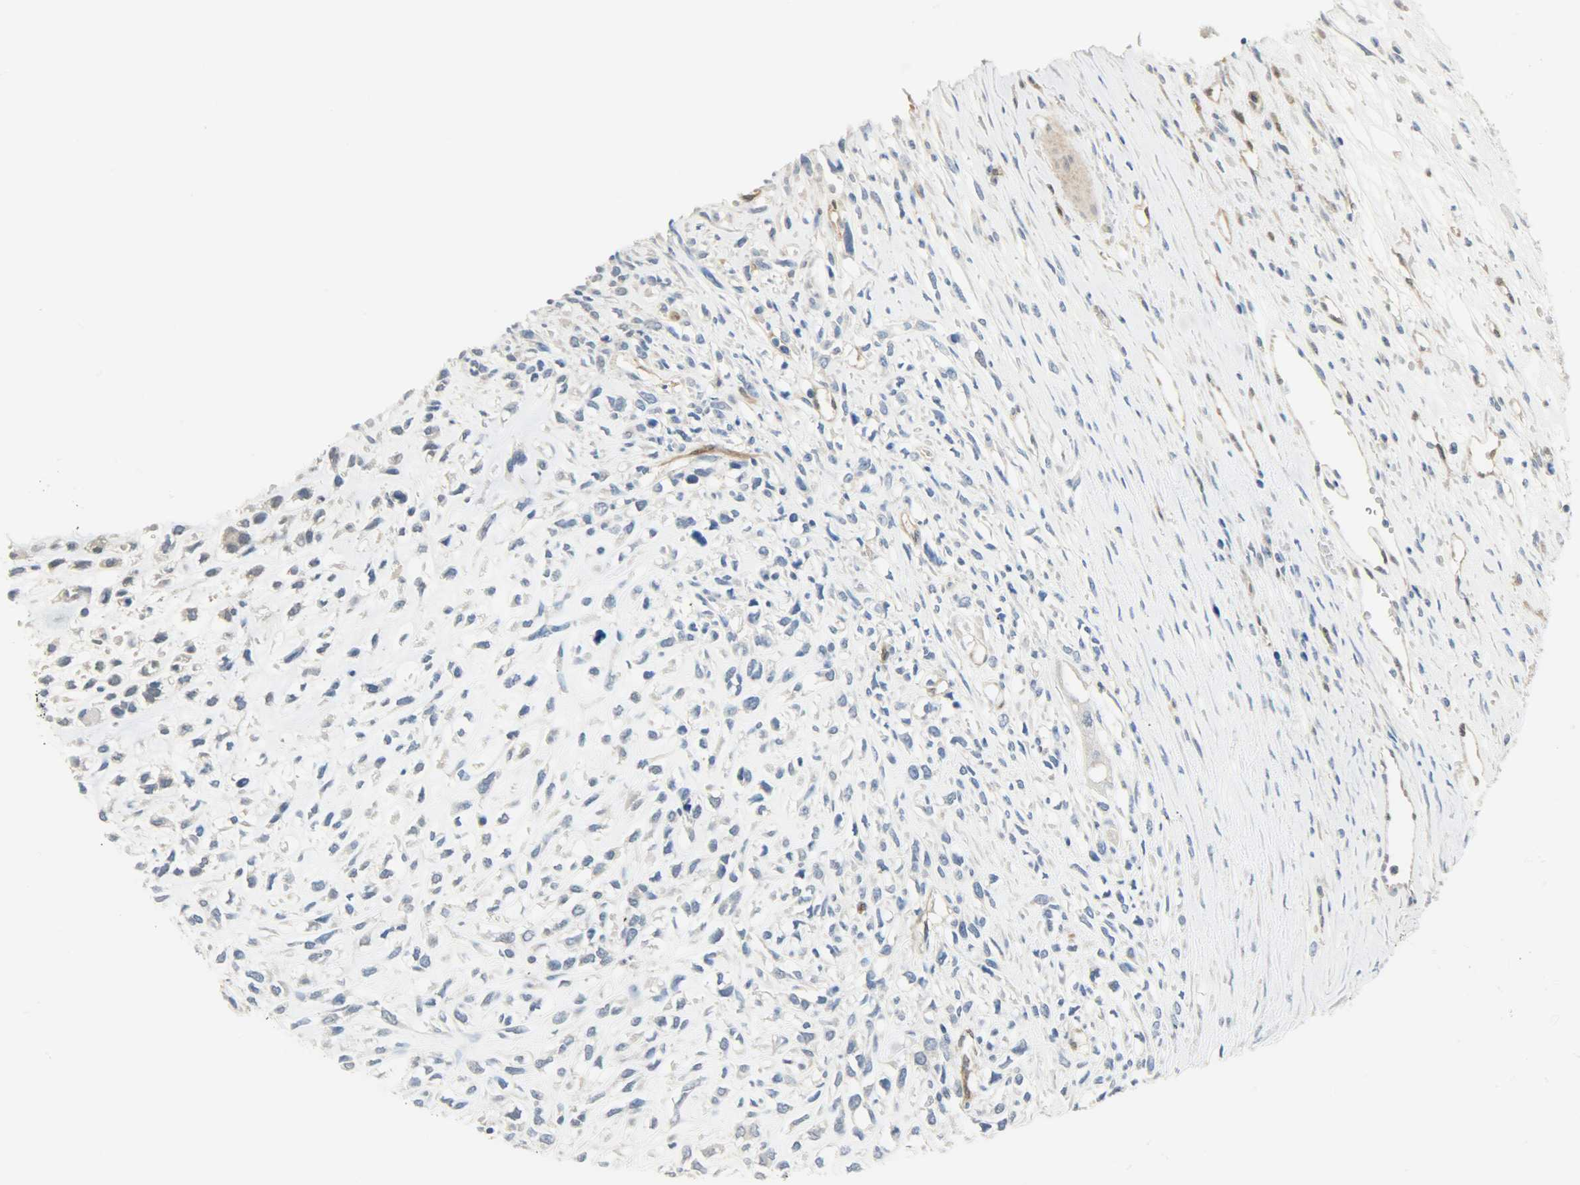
{"staining": {"intensity": "negative", "quantity": "none", "location": "none"}, "tissue": "head and neck cancer", "cell_type": "Tumor cells", "image_type": "cancer", "snomed": [{"axis": "morphology", "description": "Necrosis, NOS"}, {"axis": "morphology", "description": "Neoplasm, malignant, NOS"}, {"axis": "topography", "description": "Salivary gland"}, {"axis": "topography", "description": "Head-Neck"}], "caption": "This micrograph is of neoplasm (malignant) (head and neck) stained with immunohistochemistry (IHC) to label a protein in brown with the nuclei are counter-stained blue. There is no staining in tumor cells.", "gene": "FKBP1A", "patient": {"sex": "male", "age": 43}}